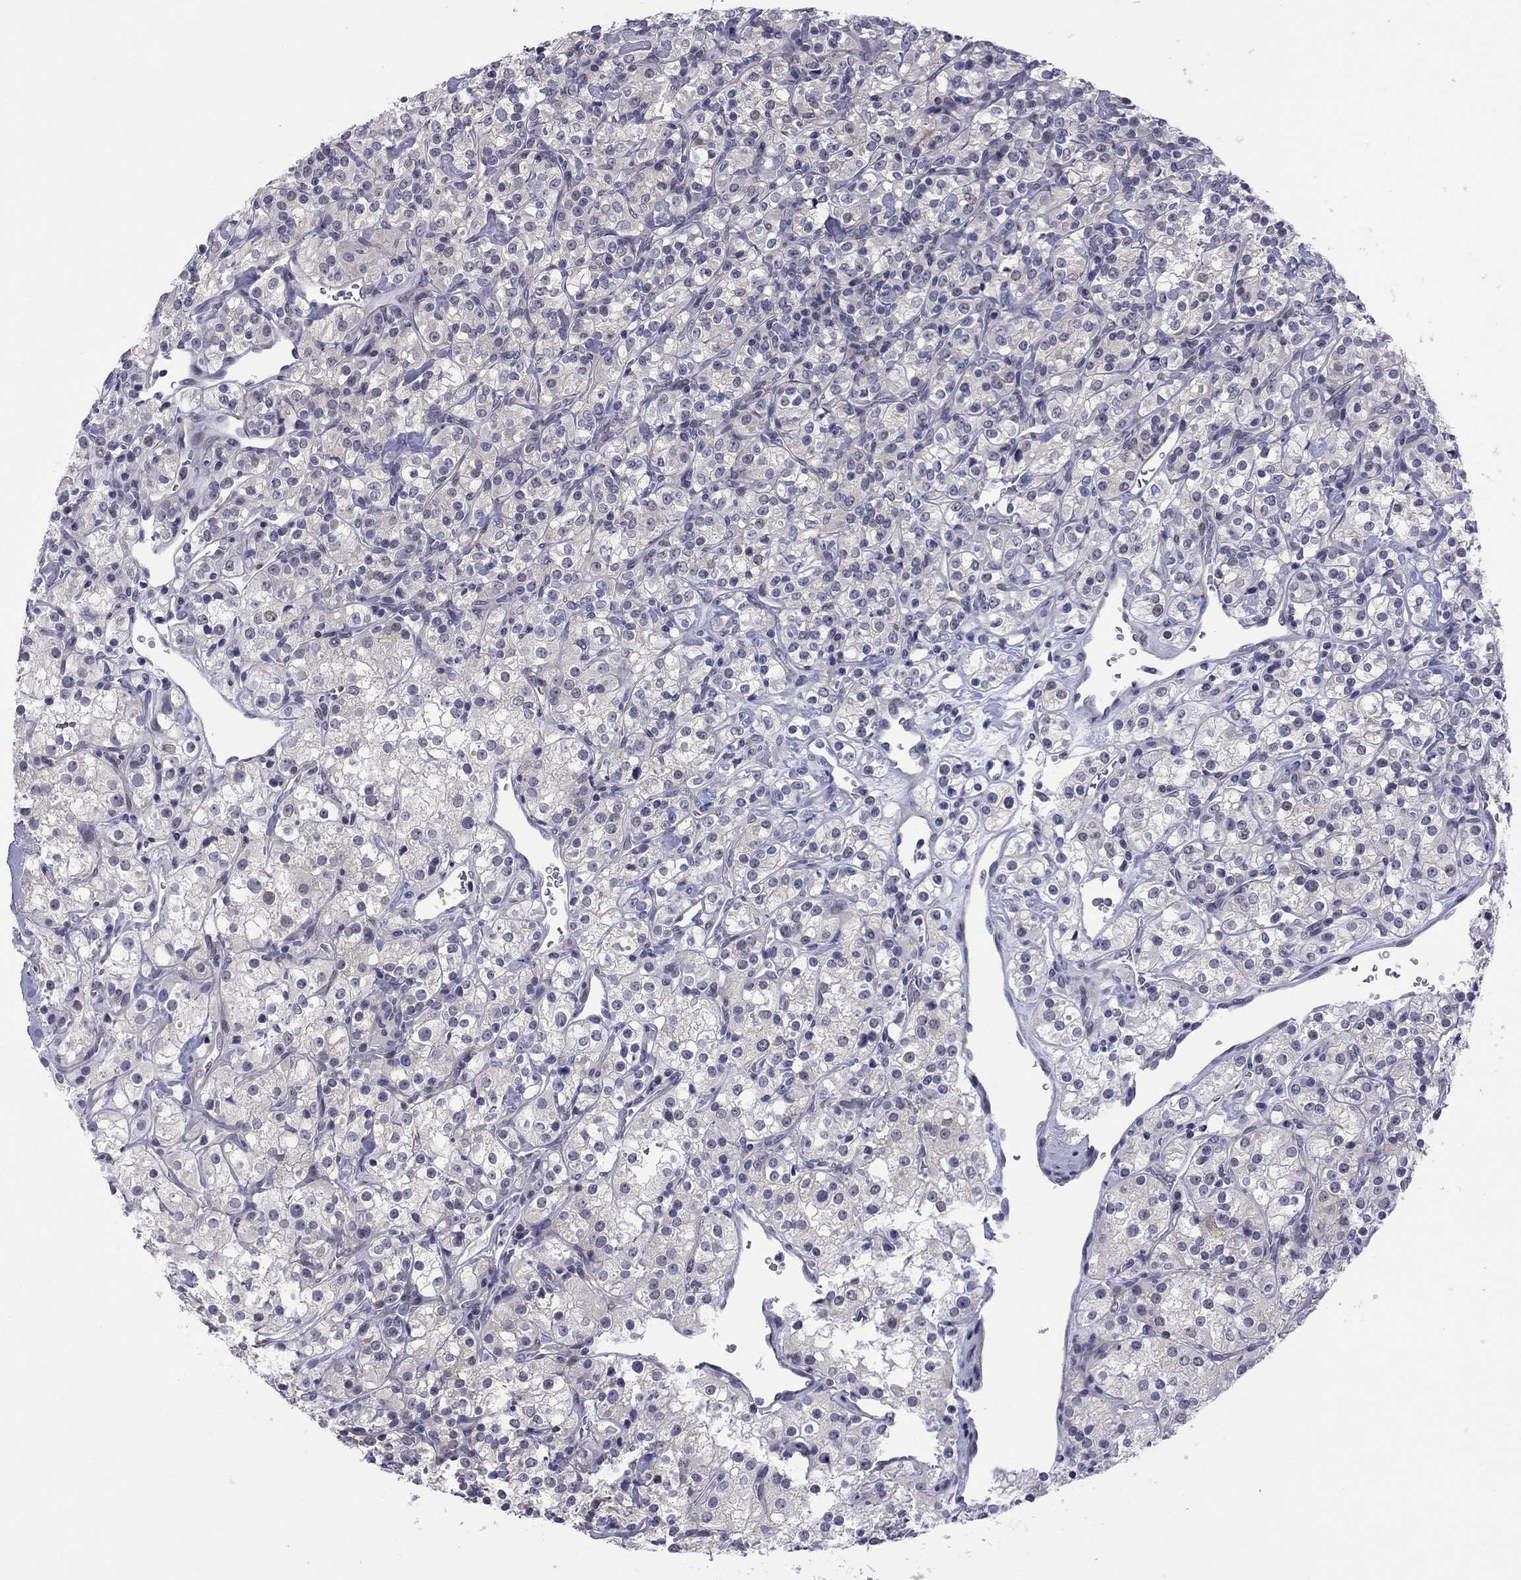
{"staining": {"intensity": "negative", "quantity": "none", "location": "none"}, "tissue": "renal cancer", "cell_type": "Tumor cells", "image_type": "cancer", "snomed": [{"axis": "morphology", "description": "Adenocarcinoma, NOS"}, {"axis": "topography", "description": "Kidney"}], "caption": "There is no significant positivity in tumor cells of adenocarcinoma (renal).", "gene": "POU5F2", "patient": {"sex": "male", "age": 77}}